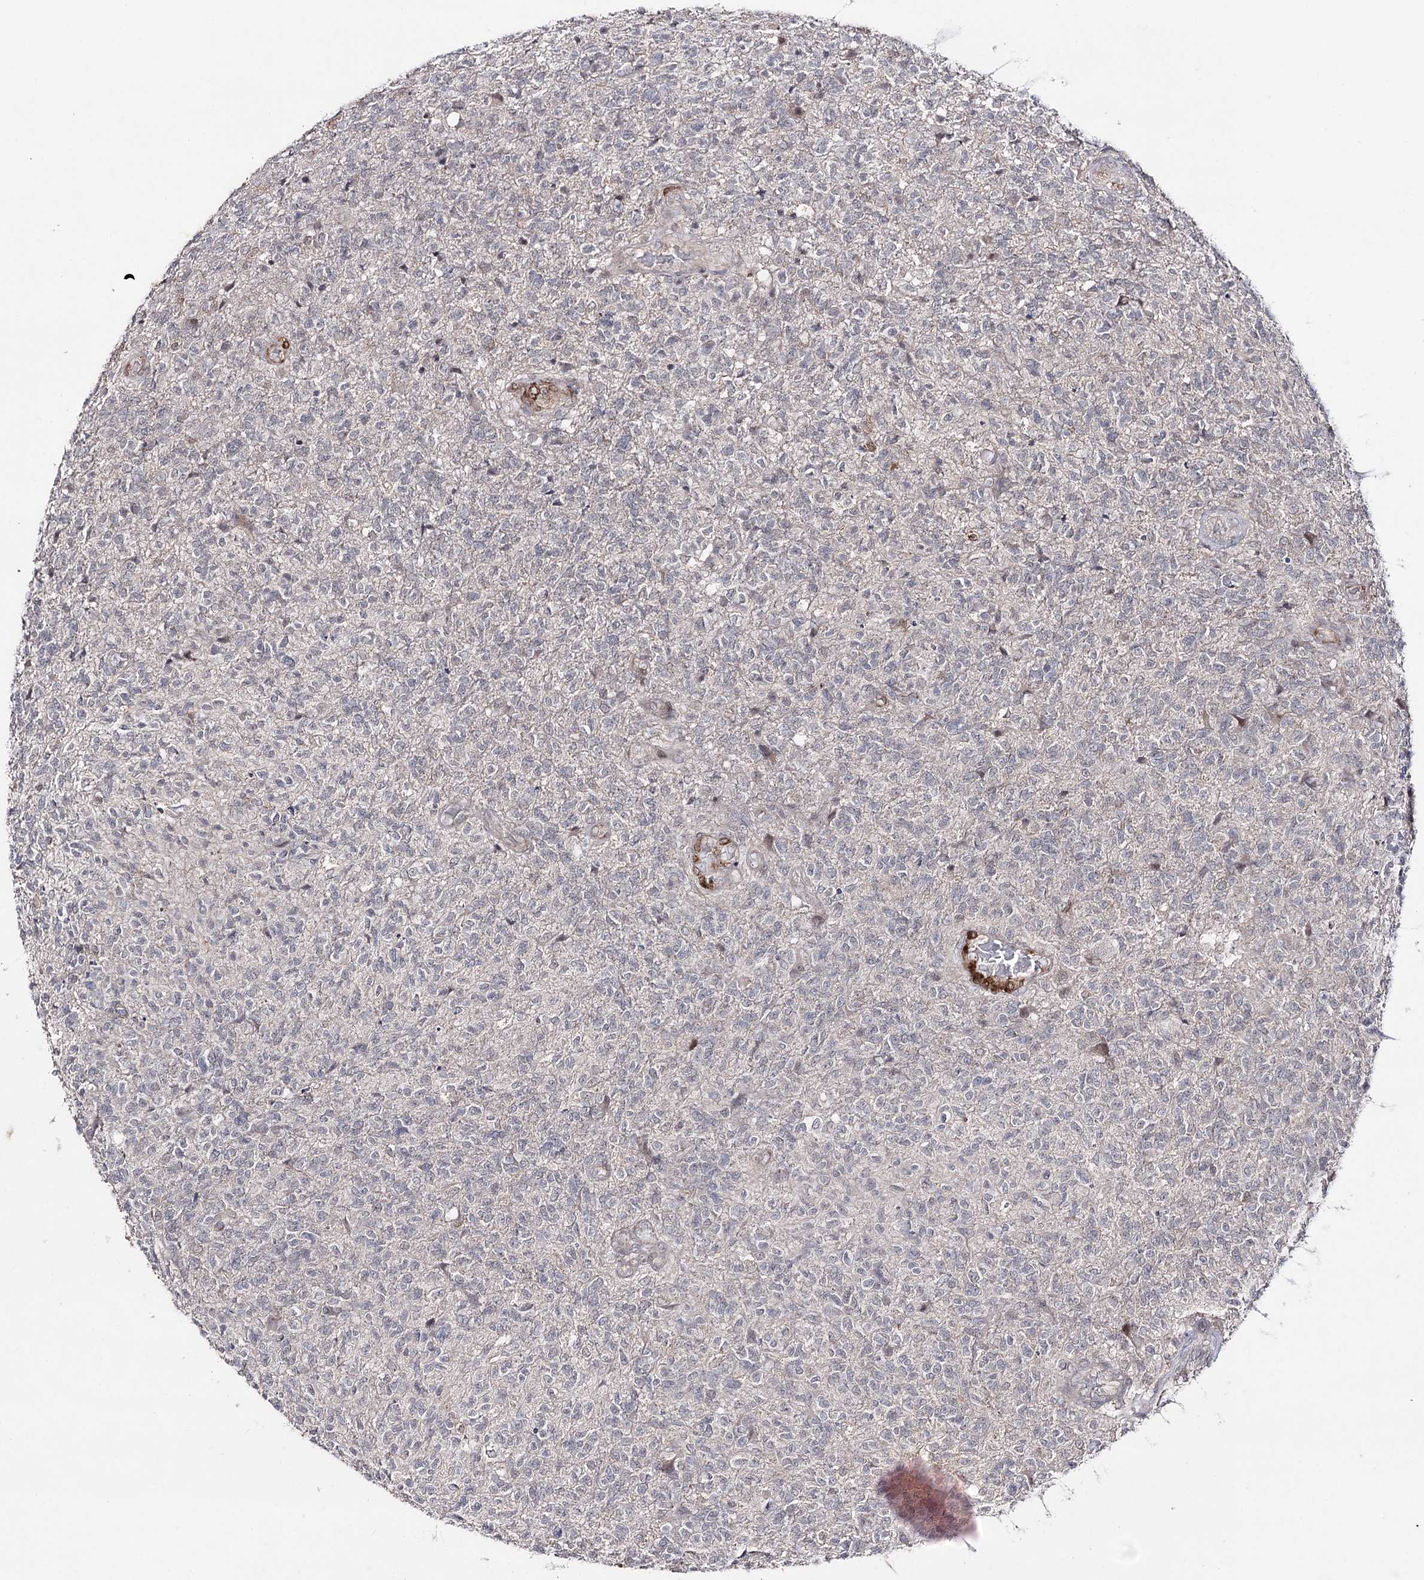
{"staining": {"intensity": "negative", "quantity": "none", "location": "none"}, "tissue": "glioma", "cell_type": "Tumor cells", "image_type": "cancer", "snomed": [{"axis": "morphology", "description": "Glioma, malignant, High grade"}, {"axis": "topography", "description": "Brain"}], "caption": "IHC of malignant glioma (high-grade) demonstrates no staining in tumor cells.", "gene": "HSD11B2", "patient": {"sex": "male", "age": 56}}